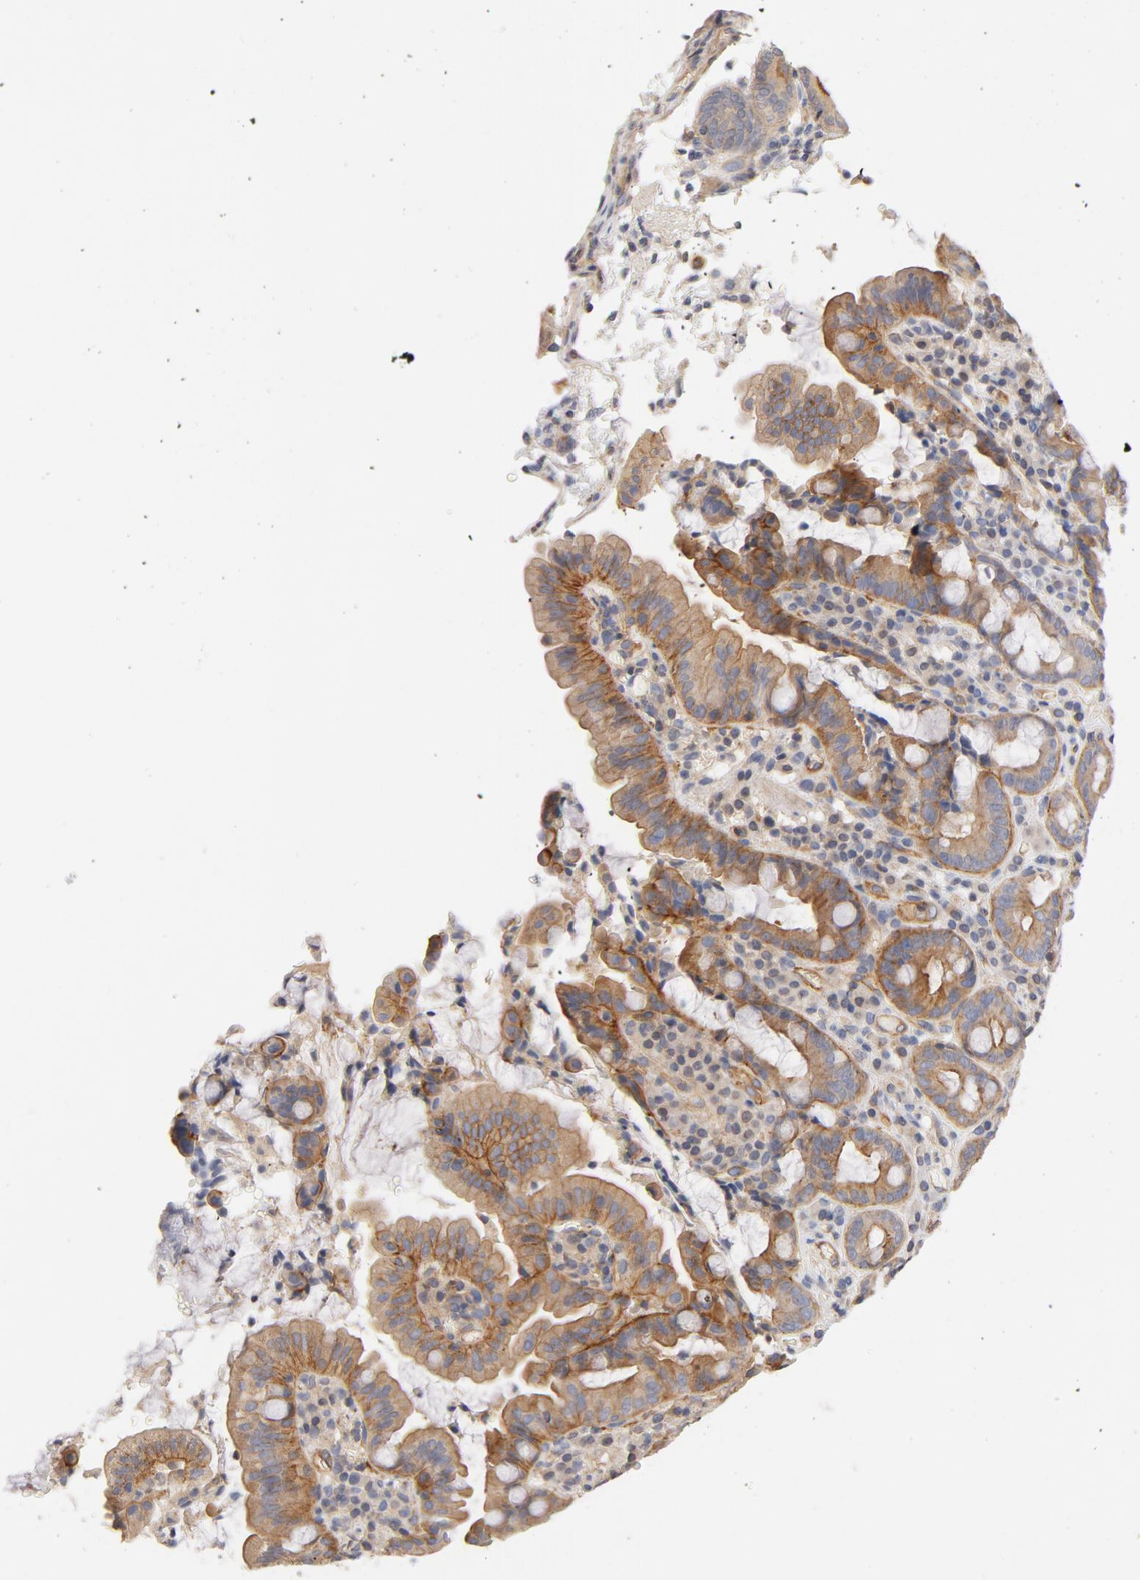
{"staining": {"intensity": "strong", "quantity": ">75%", "location": "cytoplasmic/membranous"}, "tissue": "pancreatic cancer", "cell_type": "Tumor cells", "image_type": "cancer", "snomed": [{"axis": "morphology", "description": "Adenocarcinoma, NOS"}, {"axis": "topography", "description": "Pancreas"}], "caption": "Immunohistochemistry (DAB (3,3'-diaminobenzidine)) staining of human adenocarcinoma (pancreatic) displays strong cytoplasmic/membranous protein expression in about >75% of tumor cells.", "gene": "STRN3", "patient": {"sex": "male", "age": 82}}